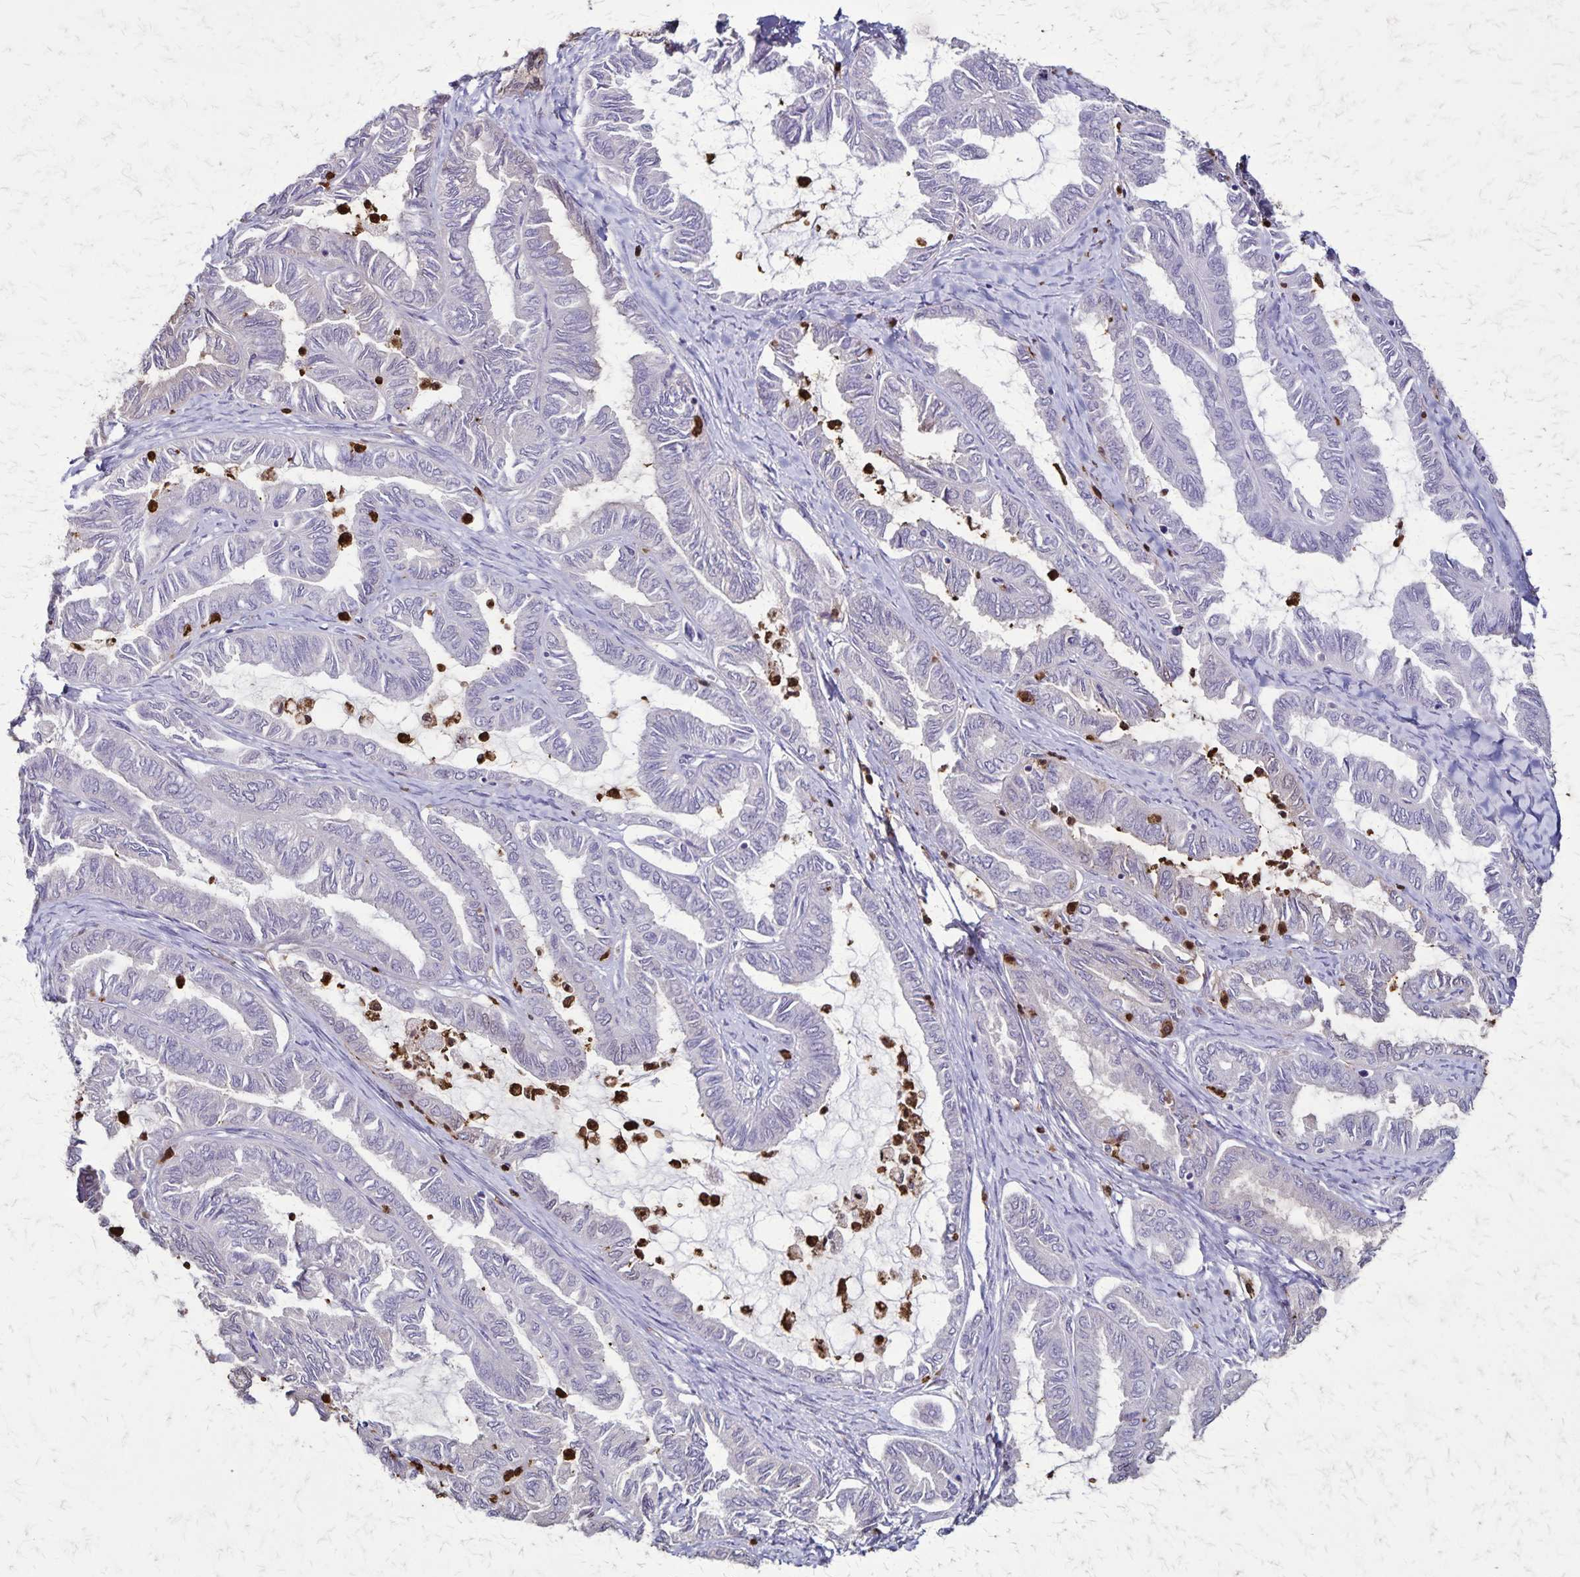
{"staining": {"intensity": "negative", "quantity": "none", "location": "none"}, "tissue": "ovarian cancer", "cell_type": "Tumor cells", "image_type": "cancer", "snomed": [{"axis": "morphology", "description": "Carcinoma, endometroid"}, {"axis": "topography", "description": "Ovary"}], "caption": "DAB (3,3'-diaminobenzidine) immunohistochemical staining of human endometroid carcinoma (ovarian) exhibits no significant expression in tumor cells.", "gene": "ULBP3", "patient": {"sex": "female", "age": 70}}